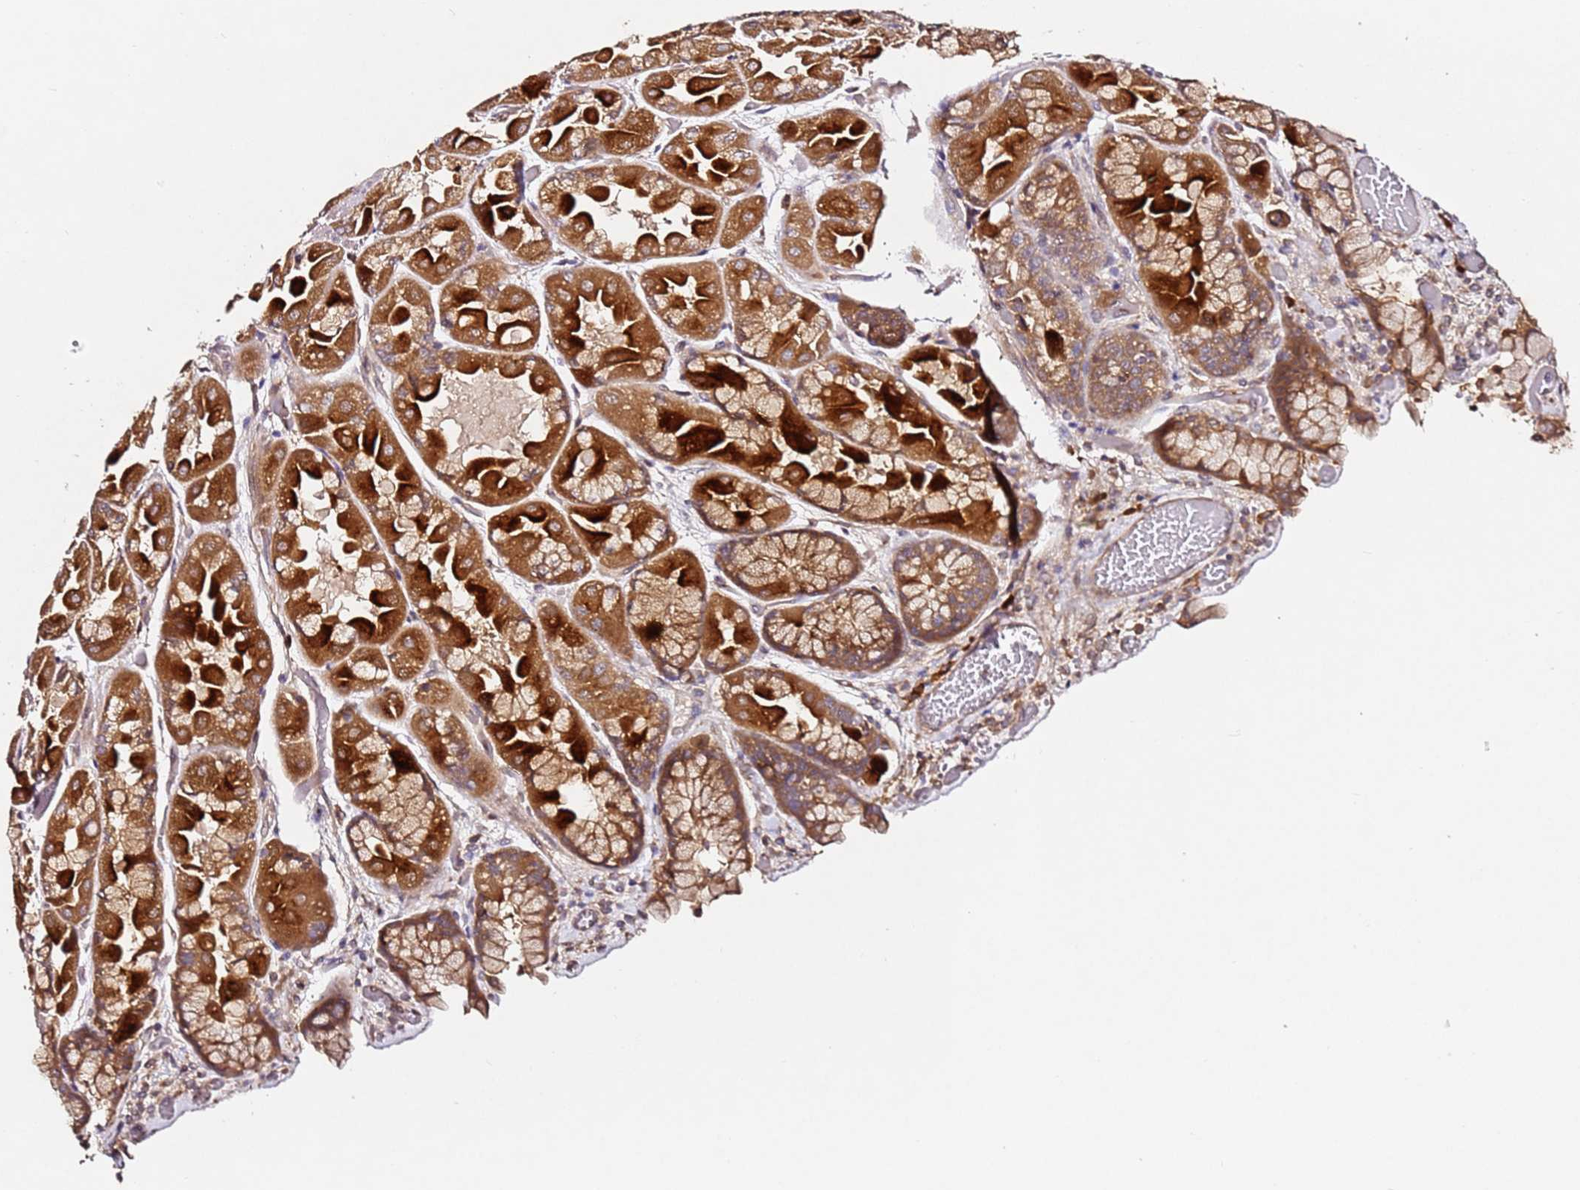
{"staining": {"intensity": "strong", "quantity": ">75%", "location": "cytoplasmic/membranous"}, "tissue": "stomach", "cell_type": "Glandular cells", "image_type": "normal", "snomed": [{"axis": "morphology", "description": "Normal tissue, NOS"}, {"axis": "topography", "description": "Stomach"}], "caption": "High-power microscopy captured an IHC histopathology image of unremarkable stomach, revealing strong cytoplasmic/membranous expression in approximately >75% of glandular cells.", "gene": "ALG11", "patient": {"sex": "female", "age": 61}}